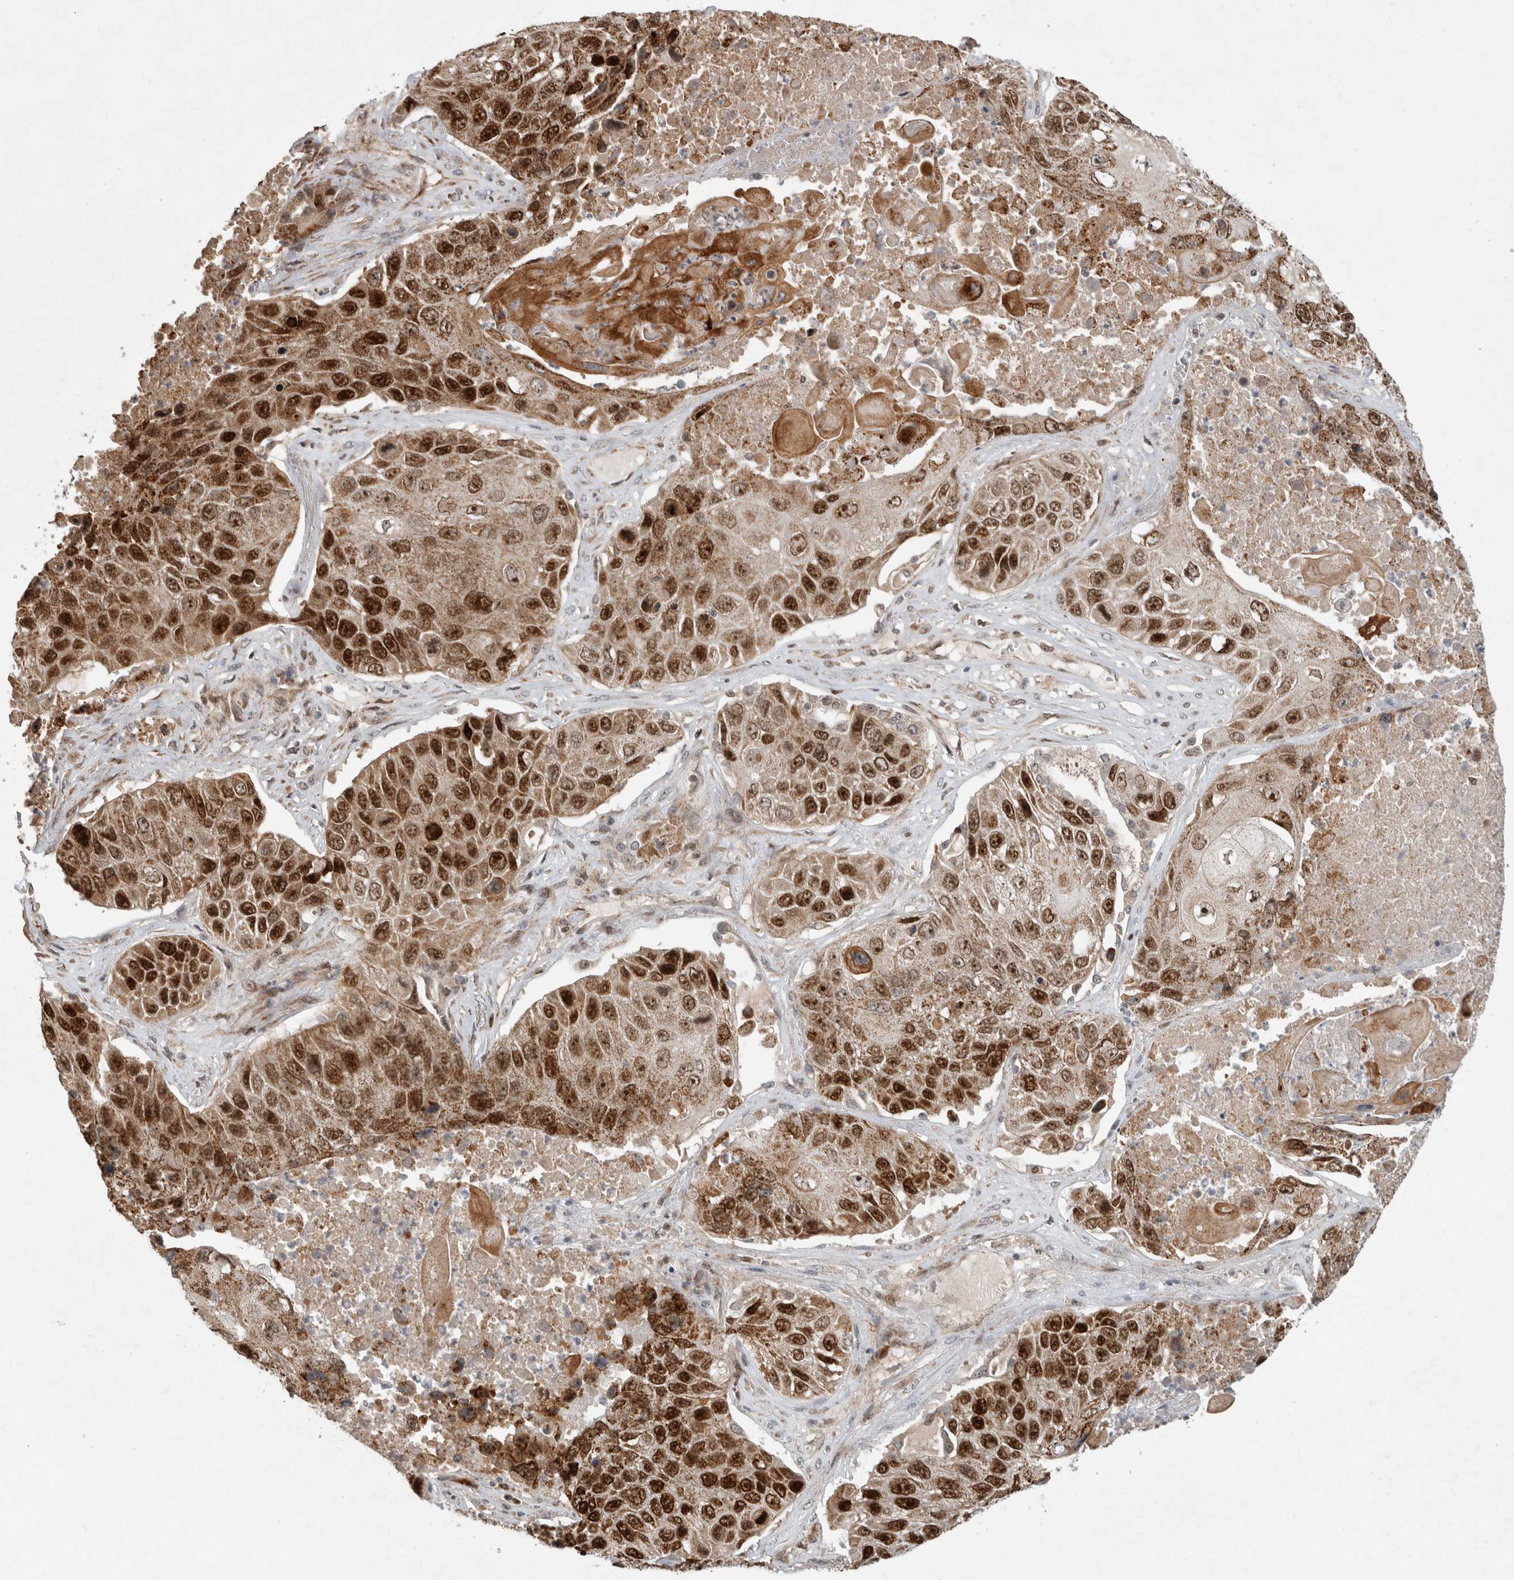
{"staining": {"intensity": "strong", "quantity": ">75%", "location": "cytoplasmic/membranous,nuclear"}, "tissue": "lung cancer", "cell_type": "Tumor cells", "image_type": "cancer", "snomed": [{"axis": "morphology", "description": "Squamous cell carcinoma, NOS"}, {"axis": "topography", "description": "Lung"}], "caption": "Lung cancer stained with DAB (3,3'-diaminobenzidine) immunohistochemistry (IHC) exhibits high levels of strong cytoplasmic/membranous and nuclear positivity in approximately >75% of tumor cells.", "gene": "INSRR", "patient": {"sex": "male", "age": 61}}